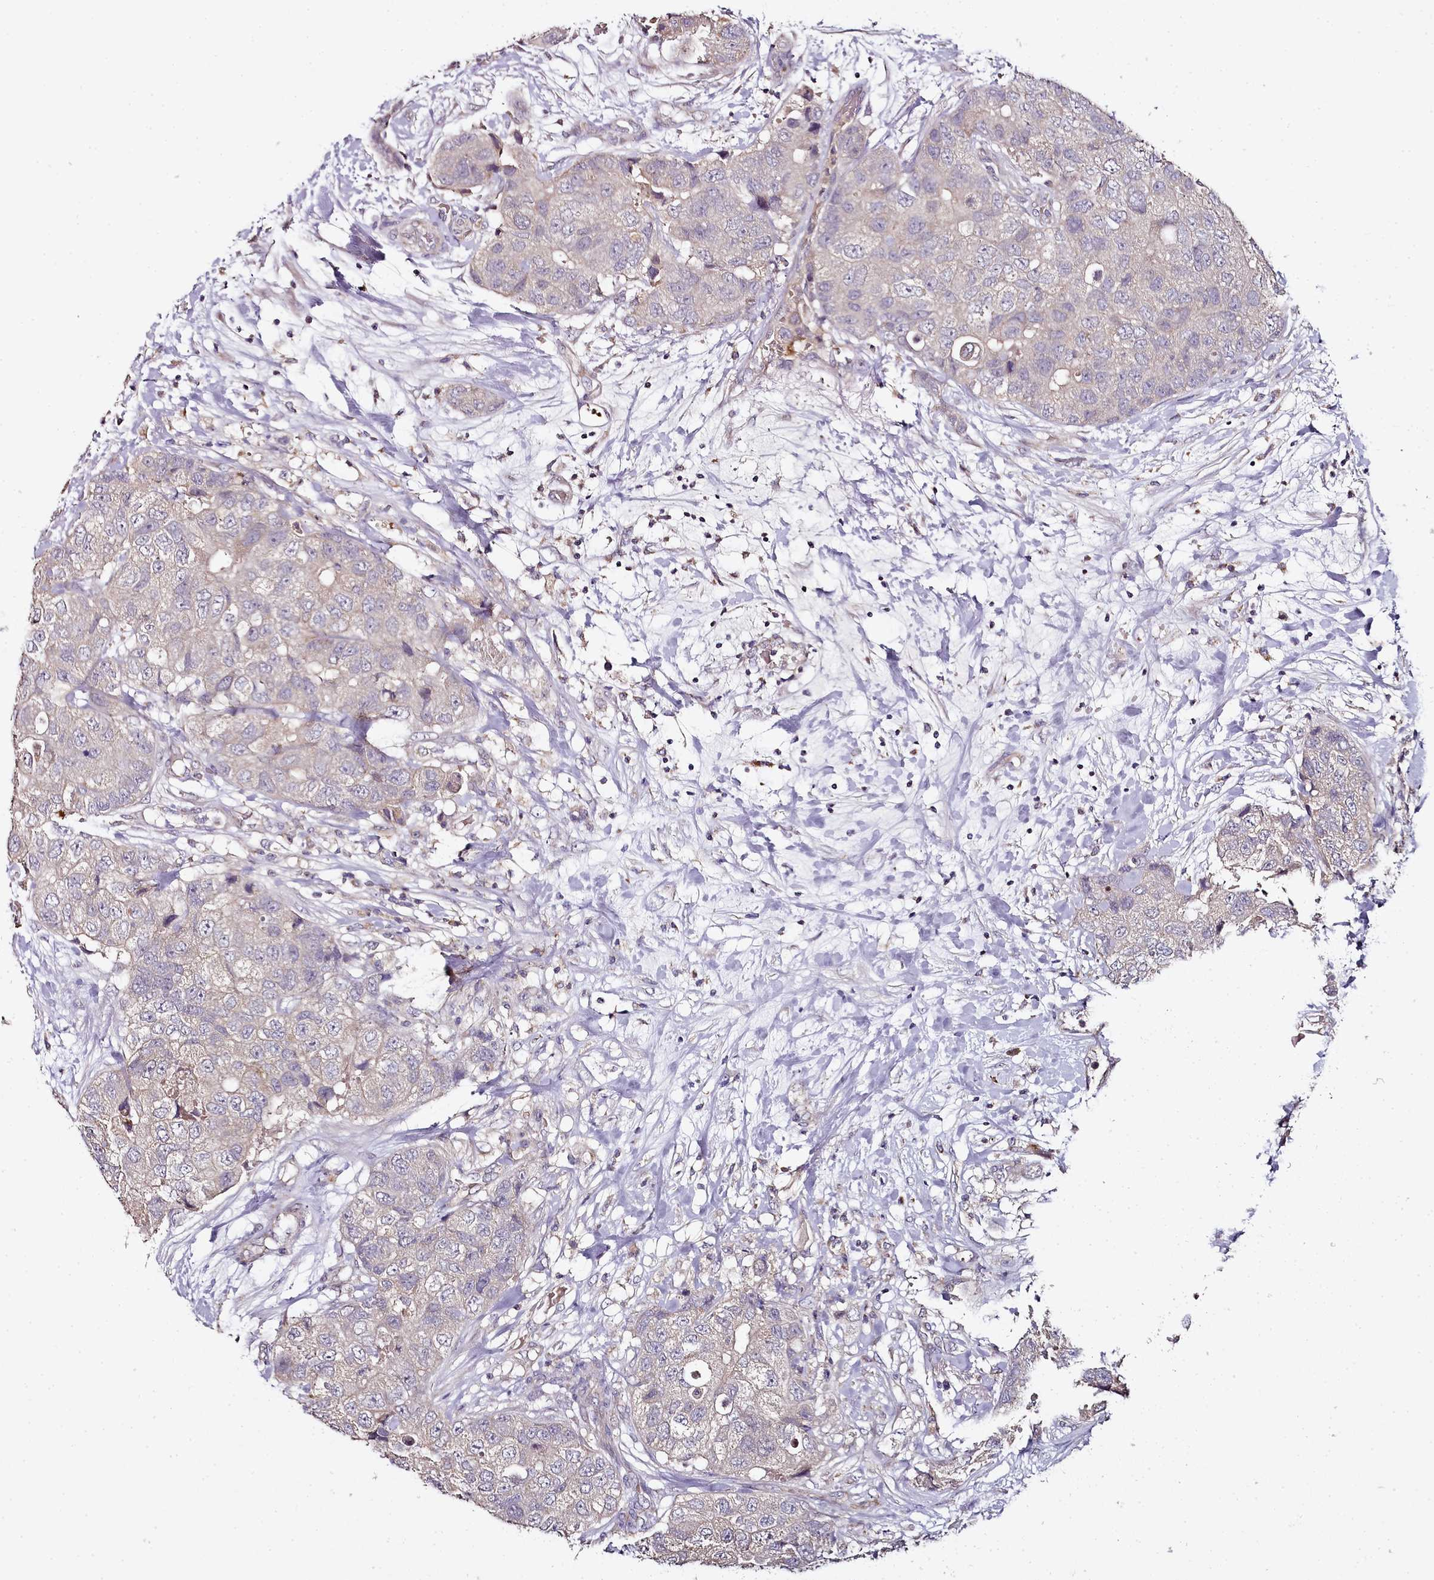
{"staining": {"intensity": "weak", "quantity": "25%-75%", "location": "cytoplasmic/membranous"}, "tissue": "breast cancer", "cell_type": "Tumor cells", "image_type": "cancer", "snomed": [{"axis": "morphology", "description": "Duct carcinoma"}, {"axis": "topography", "description": "Breast"}], "caption": "Breast infiltrating ductal carcinoma was stained to show a protein in brown. There is low levels of weak cytoplasmic/membranous expression in about 25%-75% of tumor cells. (IHC, brightfield microscopy, high magnification).", "gene": "ACSS1", "patient": {"sex": "female", "age": 62}}